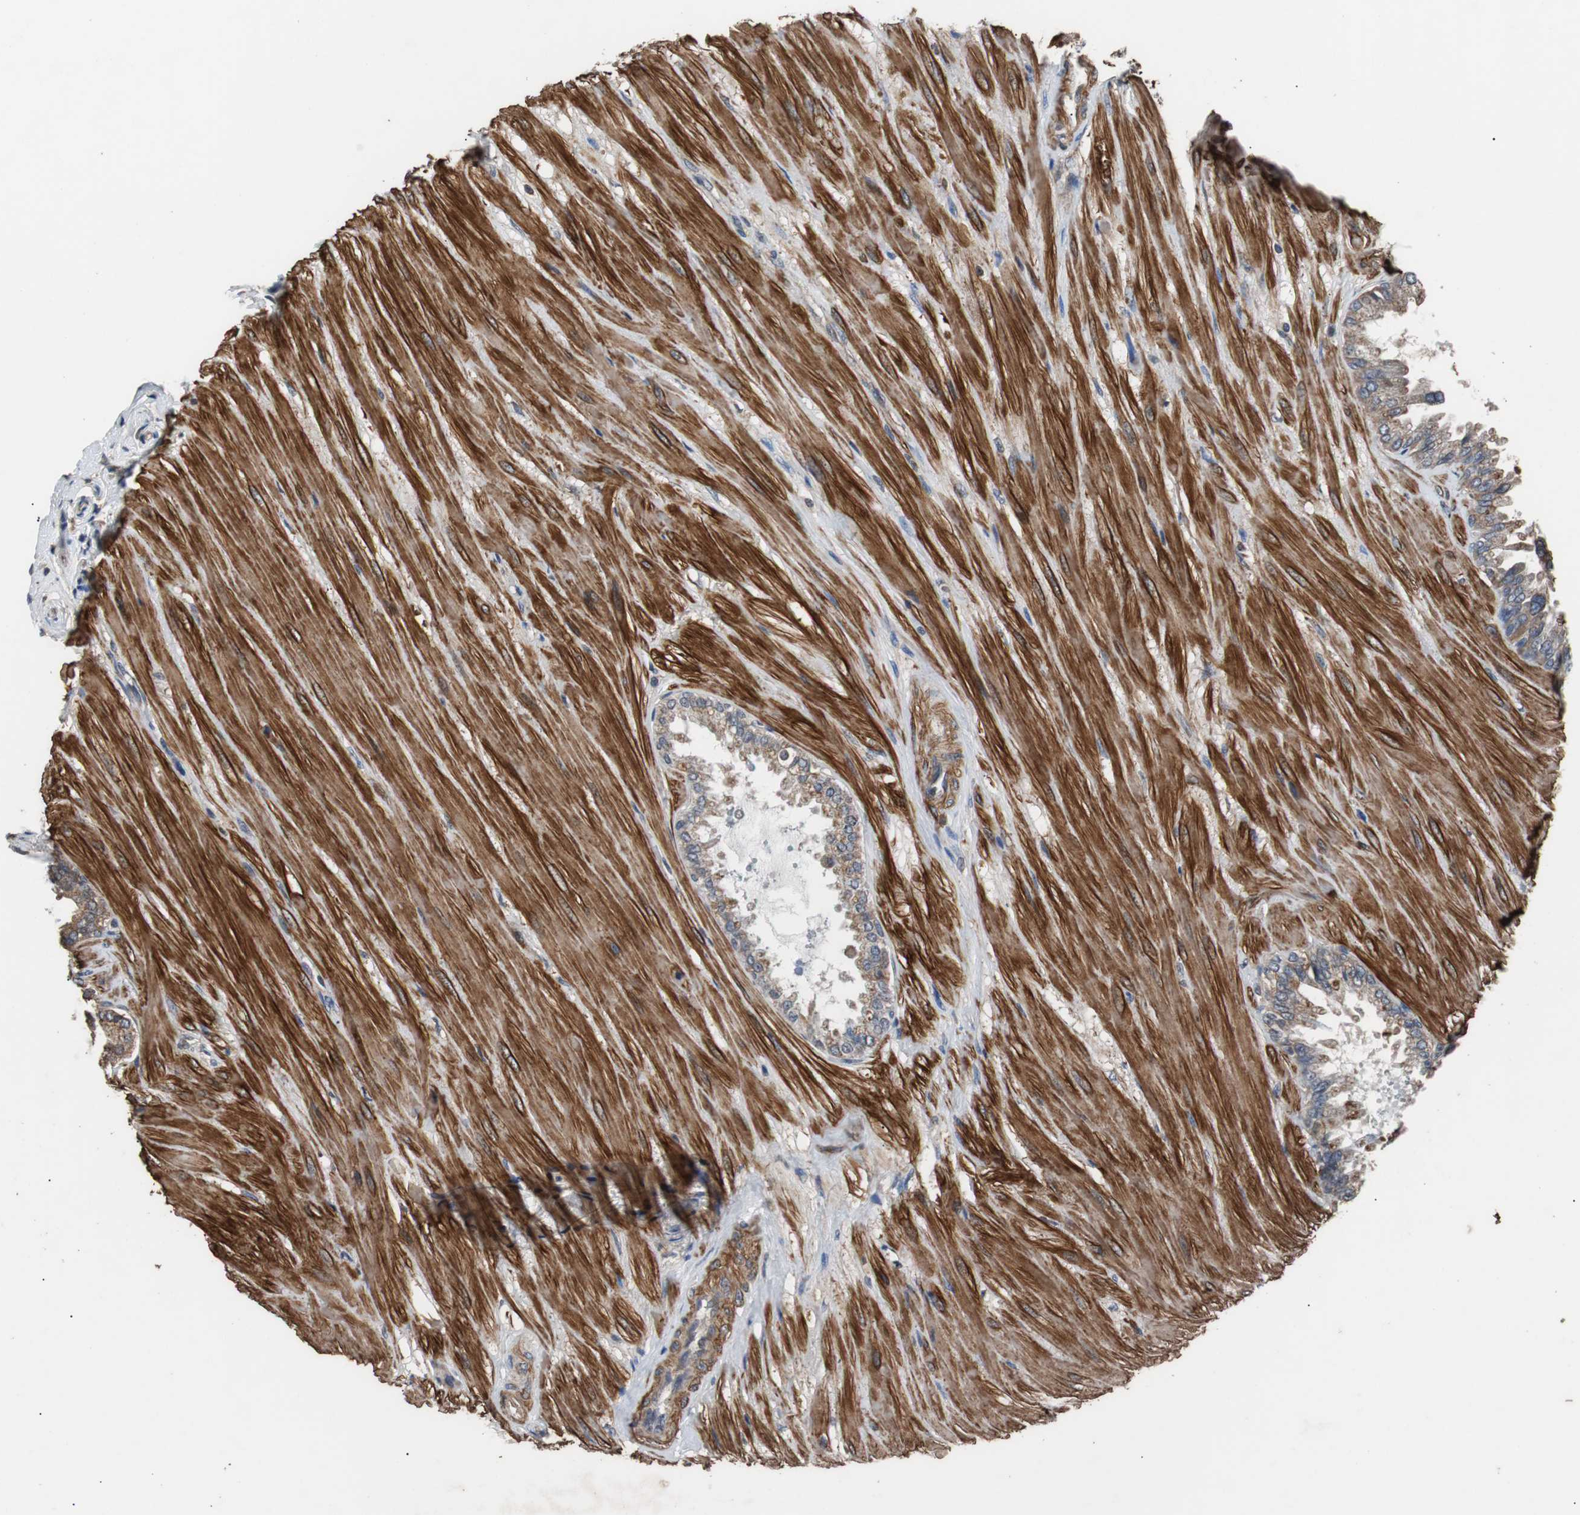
{"staining": {"intensity": "moderate", "quantity": ">75%", "location": "cytoplasmic/membranous"}, "tissue": "seminal vesicle", "cell_type": "Glandular cells", "image_type": "normal", "snomed": [{"axis": "morphology", "description": "Normal tissue, NOS"}, {"axis": "topography", "description": "Seminal veicle"}], "caption": "Immunohistochemical staining of unremarkable human seminal vesicle displays moderate cytoplasmic/membranous protein expression in approximately >75% of glandular cells. Using DAB (brown) and hematoxylin (blue) stains, captured at high magnification using brightfield microscopy.", "gene": "PITRM1", "patient": {"sex": "male", "age": 46}}